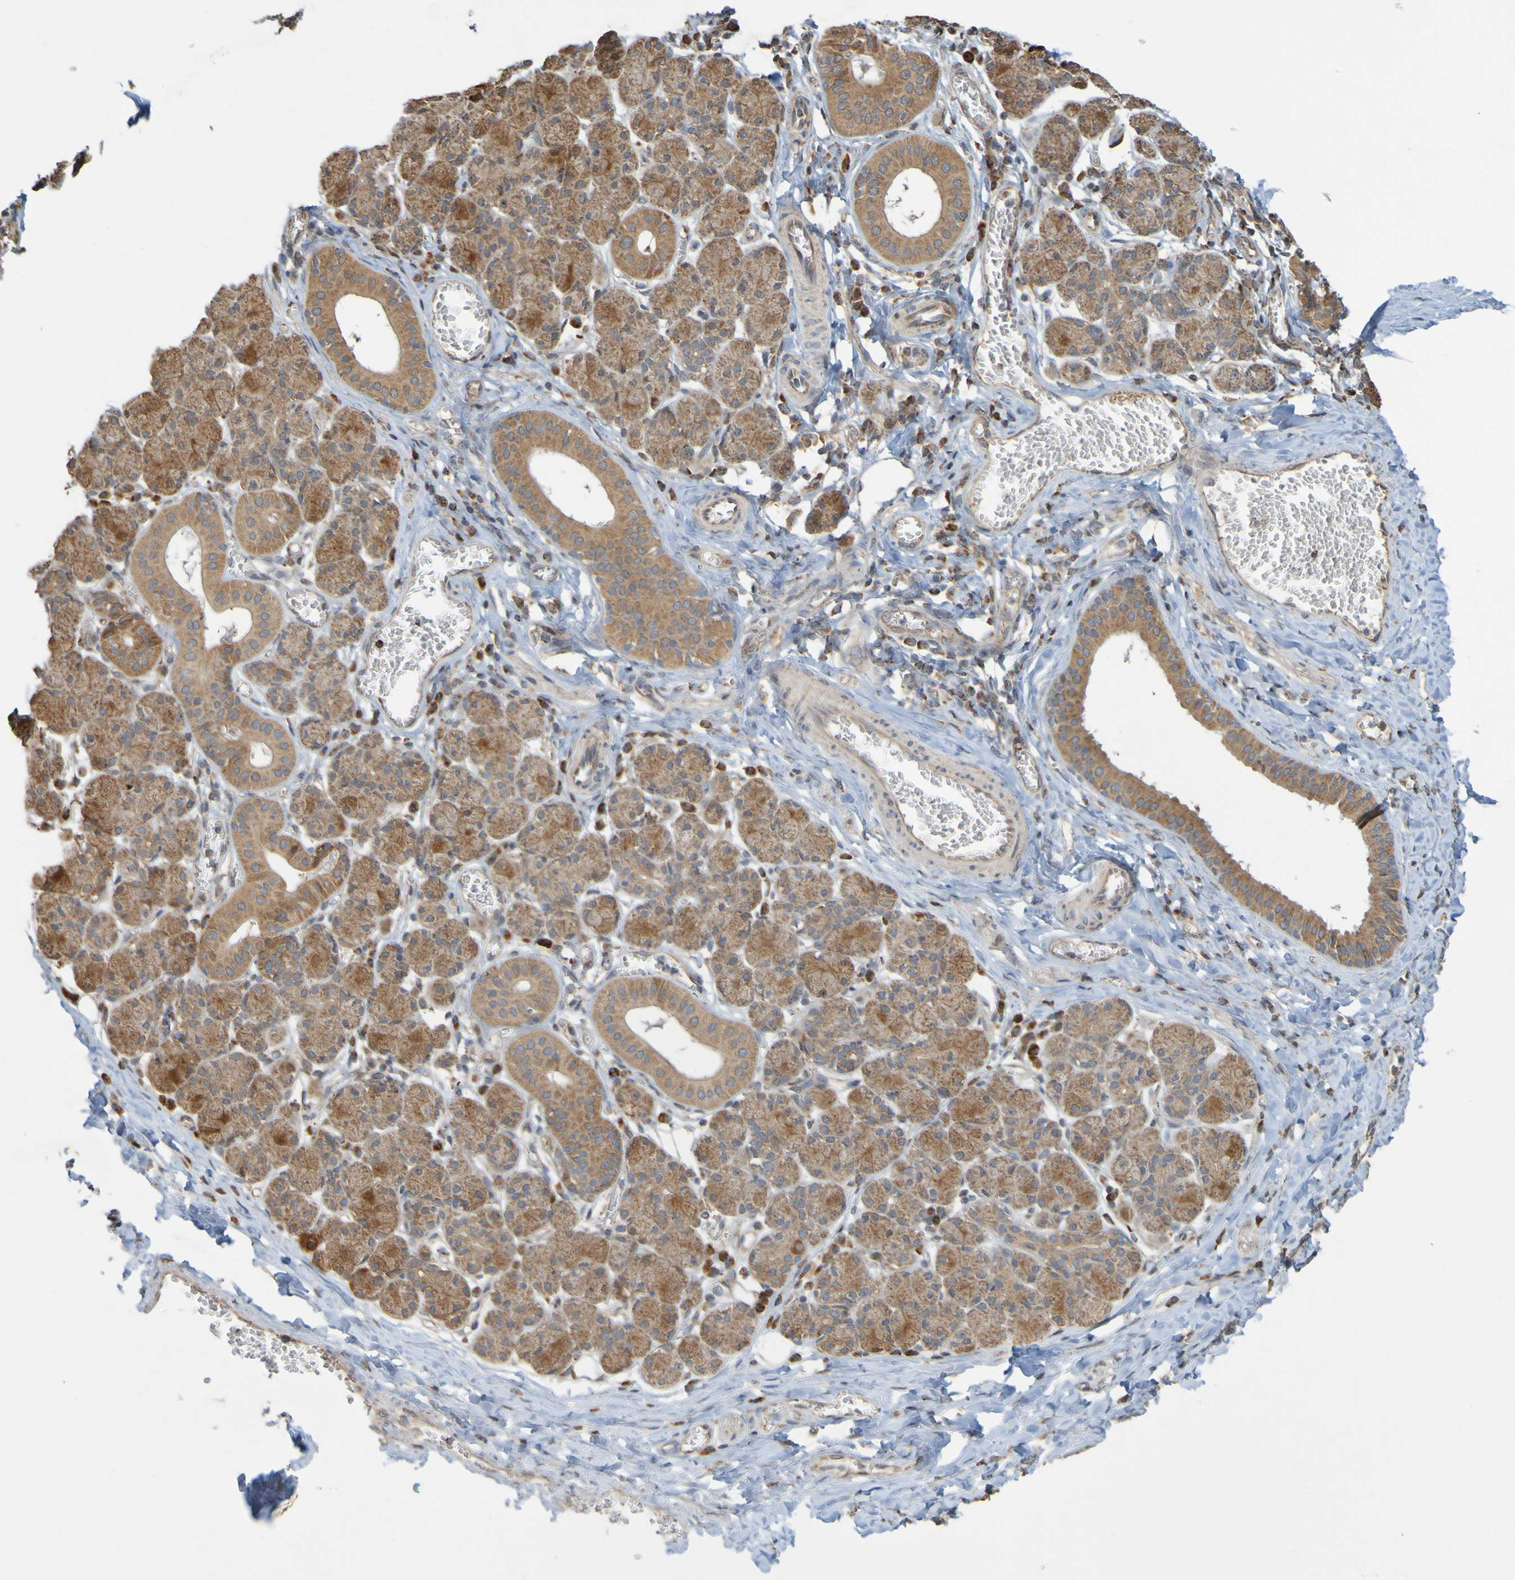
{"staining": {"intensity": "moderate", "quantity": ">75%", "location": "cytoplasmic/membranous"}, "tissue": "salivary gland", "cell_type": "Glandular cells", "image_type": "normal", "snomed": [{"axis": "morphology", "description": "Normal tissue, NOS"}, {"axis": "morphology", "description": "Inflammation, NOS"}, {"axis": "topography", "description": "Lymph node"}, {"axis": "topography", "description": "Salivary gland"}], "caption": "Immunohistochemical staining of benign salivary gland displays >75% levels of moderate cytoplasmic/membranous protein staining in approximately >75% of glandular cells.", "gene": "TMBIM1", "patient": {"sex": "male", "age": 3}}